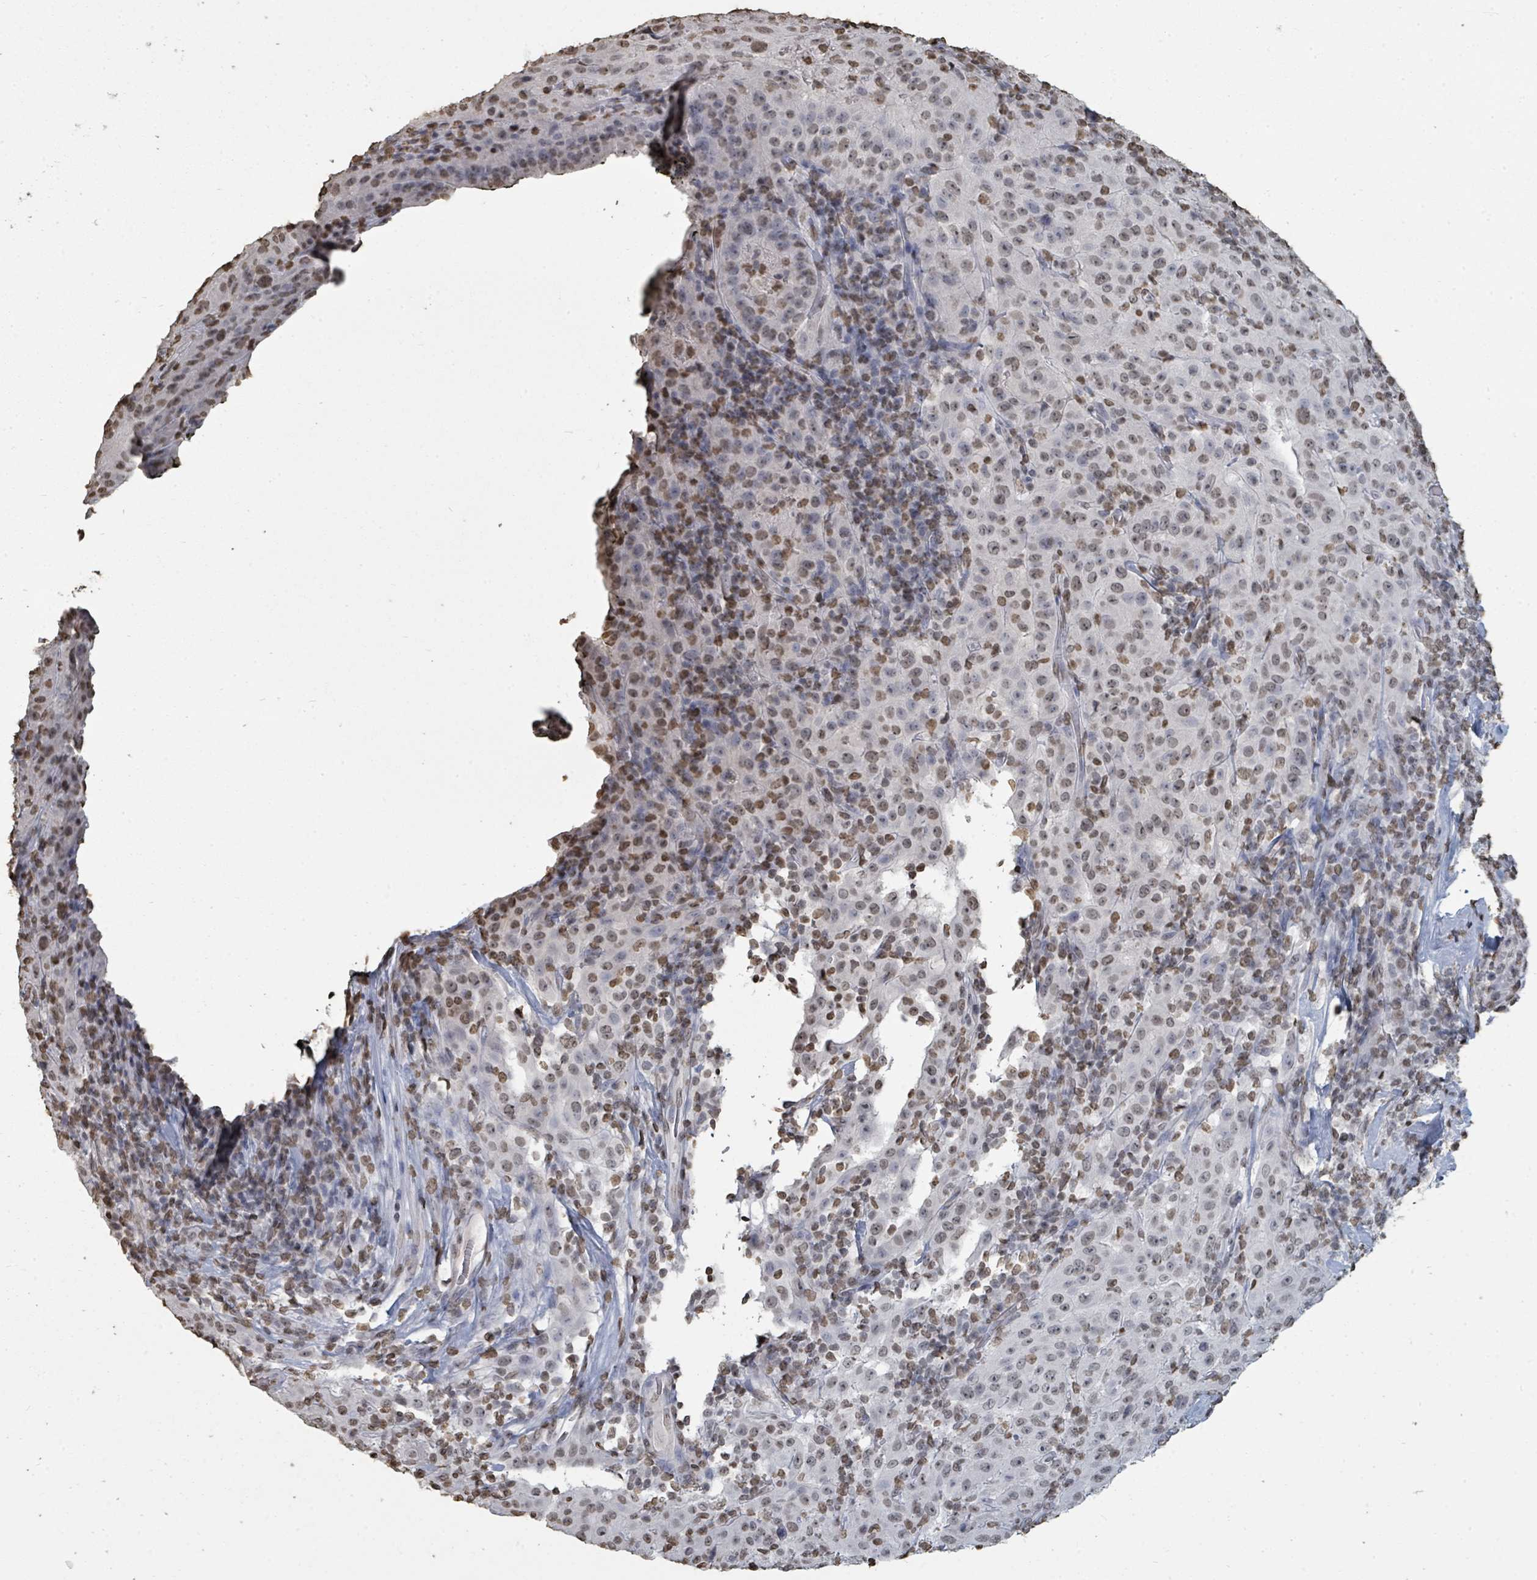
{"staining": {"intensity": "moderate", "quantity": ">75%", "location": "nuclear"}, "tissue": "pancreatic cancer", "cell_type": "Tumor cells", "image_type": "cancer", "snomed": [{"axis": "morphology", "description": "Adenocarcinoma, NOS"}, {"axis": "topography", "description": "Pancreas"}], "caption": "Approximately >75% of tumor cells in pancreatic cancer reveal moderate nuclear protein staining as visualized by brown immunohistochemical staining.", "gene": "MRPS12", "patient": {"sex": "male", "age": 63}}